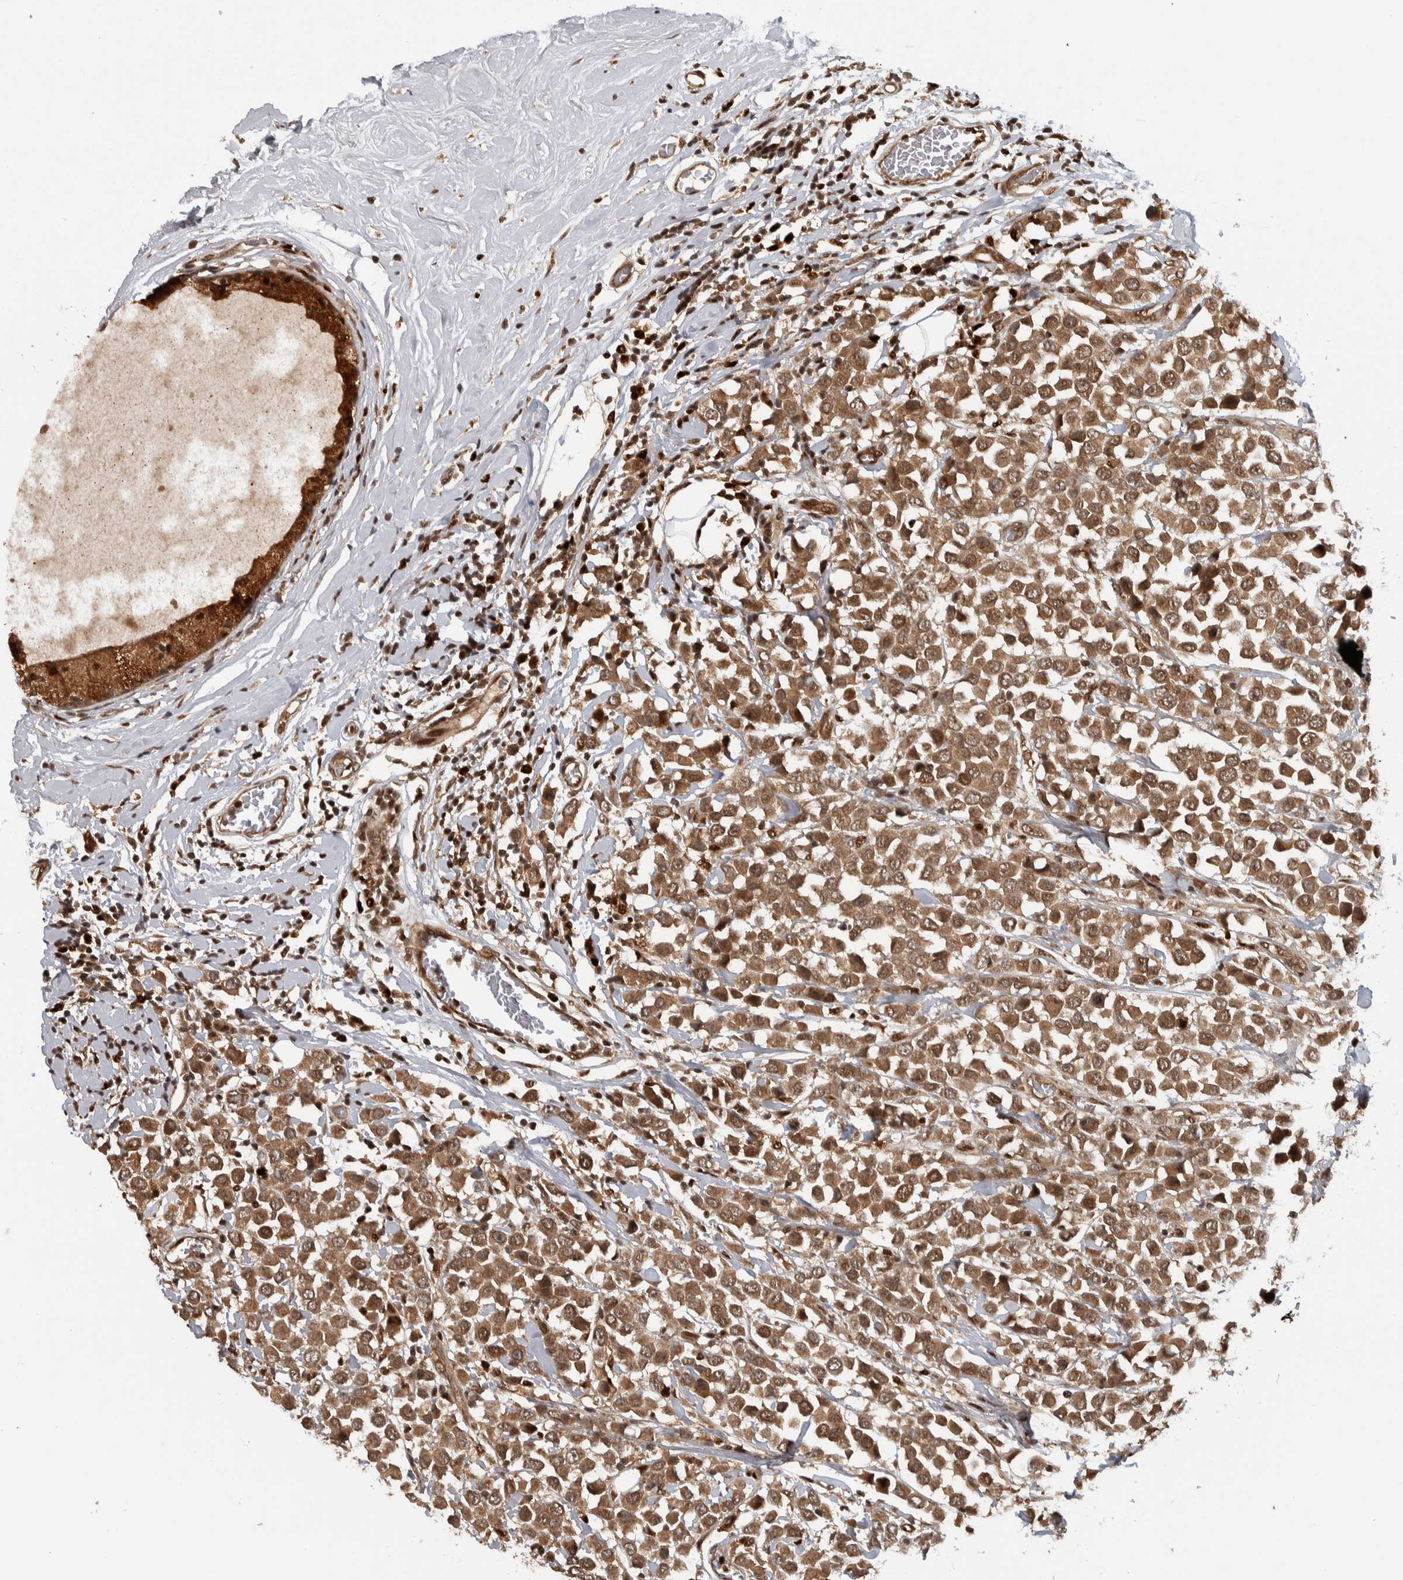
{"staining": {"intensity": "moderate", "quantity": ">75%", "location": "cytoplasmic/membranous,nuclear"}, "tissue": "breast cancer", "cell_type": "Tumor cells", "image_type": "cancer", "snomed": [{"axis": "morphology", "description": "Duct carcinoma"}, {"axis": "topography", "description": "Breast"}], "caption": "This photomicrograph displays breast cancer stained with immunohistochemistry to label a protein in brown. The cytoplasmic/membranous and nuclear of tumor cells show moderate positivity for the protein. Nuclei are counter-stained blue.", "gene": "RPS6KA4", "patient": {"sex": "female", "age": 61}}